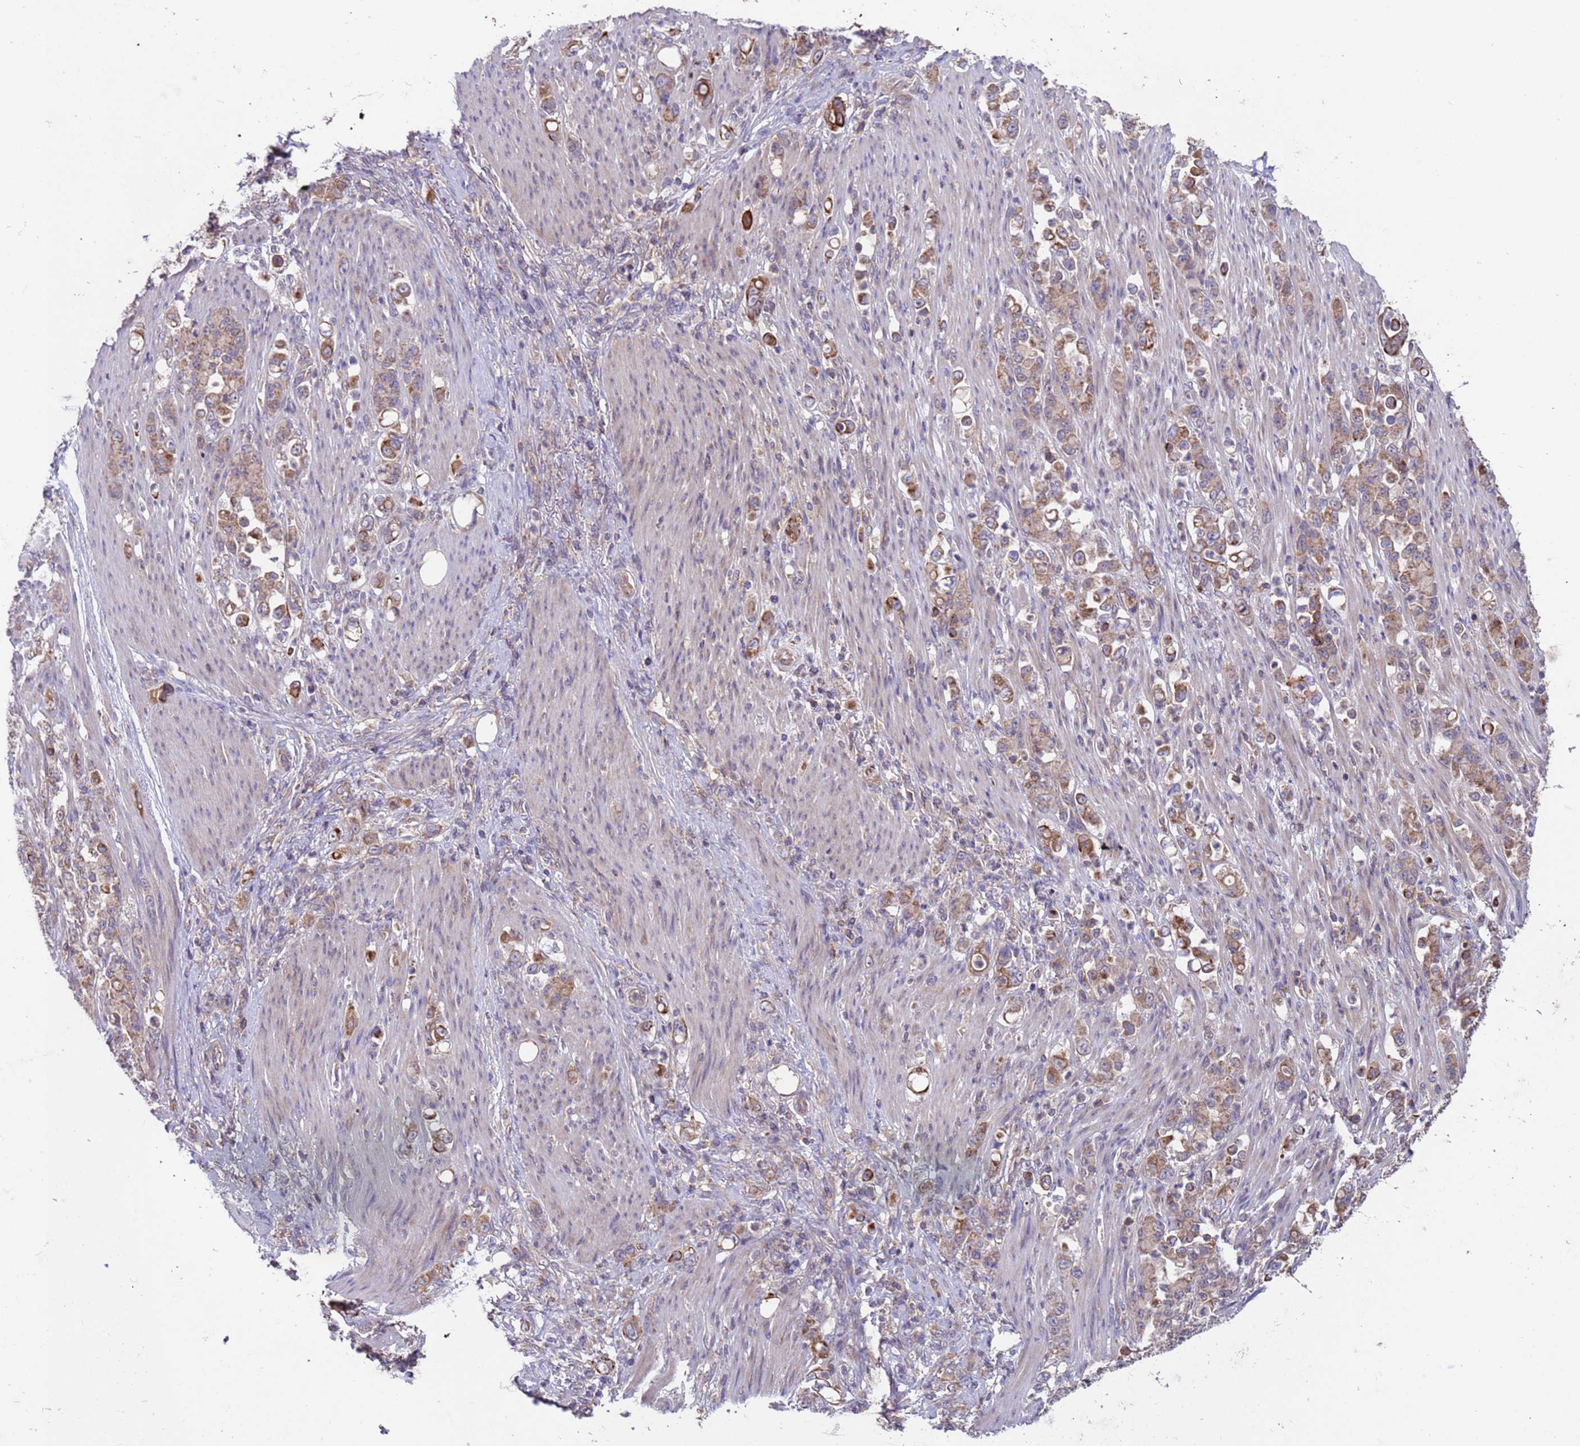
{"staining": {"intensity": "moderate", "quantity": ">75%", "location": "cytoplasmic/membranous"}, "tissue": "stomach cancer", "cell_type": "Tumor cells", "image_type": "cancer", "snomed": [{"axis": "morphology", "description": "Normal tissue, NOS"}, {"axis": "morphology", "description": "Adenocarcinoma, NOS"}, {"axis": "topography", "description": "Stomach"}], "caption": "Human adenocarcinoma (stomach) stained with a protein marker demonstrates moderate staining in tumor cells.", "gene": "ACAD8", "patient": {"sex": "female", "age": 79}}